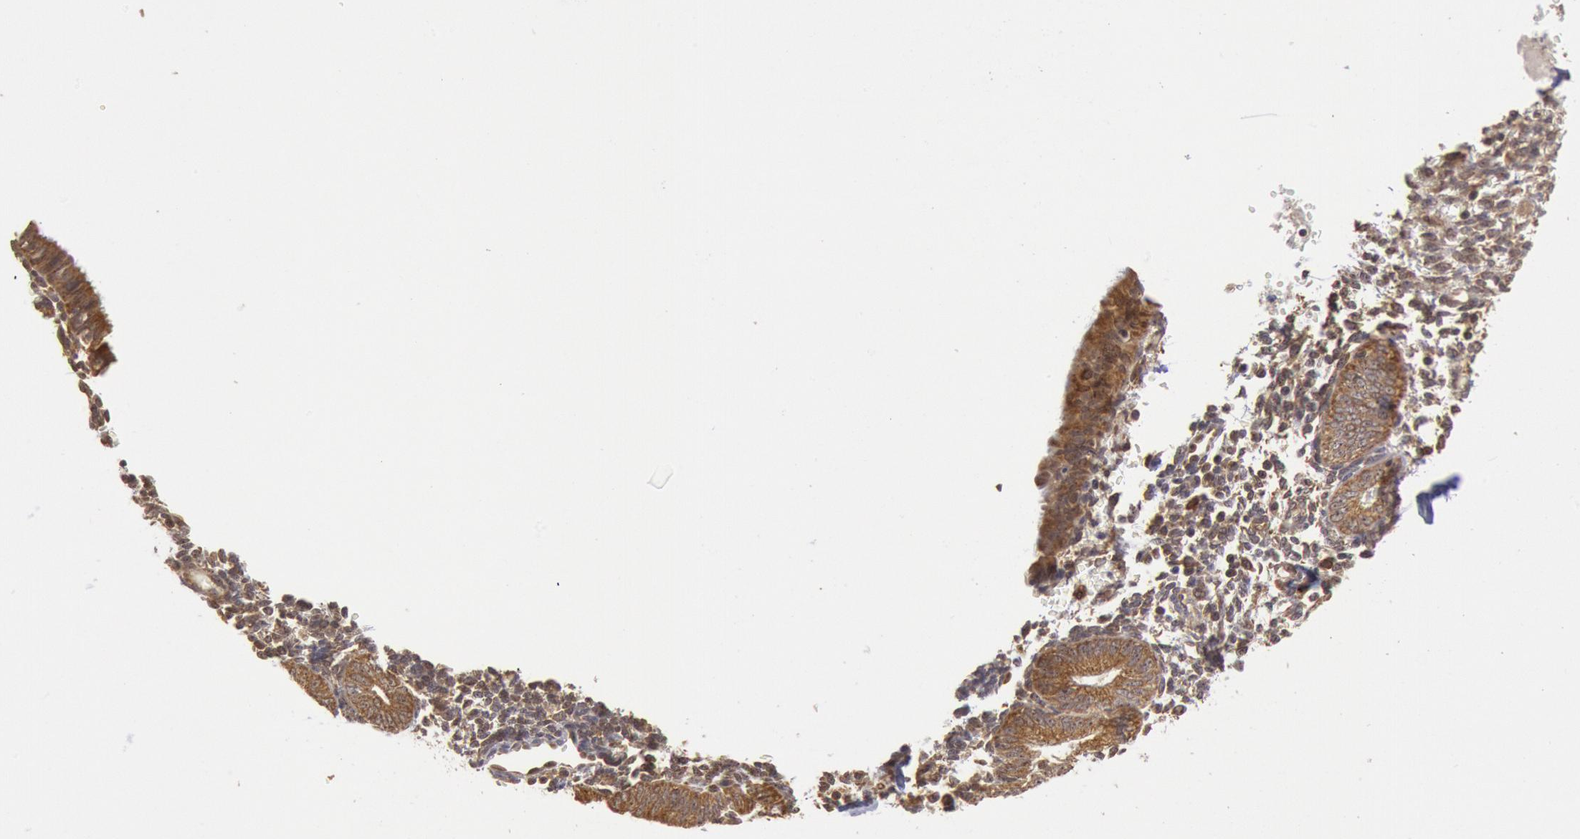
{"staining": {"intensity": "weak", "quantity": "25%-75%", "location": "cytoplasmic/membranous"}, "tissue": "endometrium", "cell_type": "Cells in endometrial stroma", "image_type": "normal", "snomed": [{"axis": "morphology", "description": "Normal tissue, NOS"}, {"axis": "topography", "description": "Endometrium"}], "caption": "Protein expression analysis of benign endometrium displays weak cytoplasmic/membranous staining in about 25%-75% of cells in endometrial stroma. (DAB (3,3'-diaminobenzidine) = brown stain, brightfield microscopy at high magnification).", "gene": "STX17", "patient": {"sex": "female", "age": 61}}